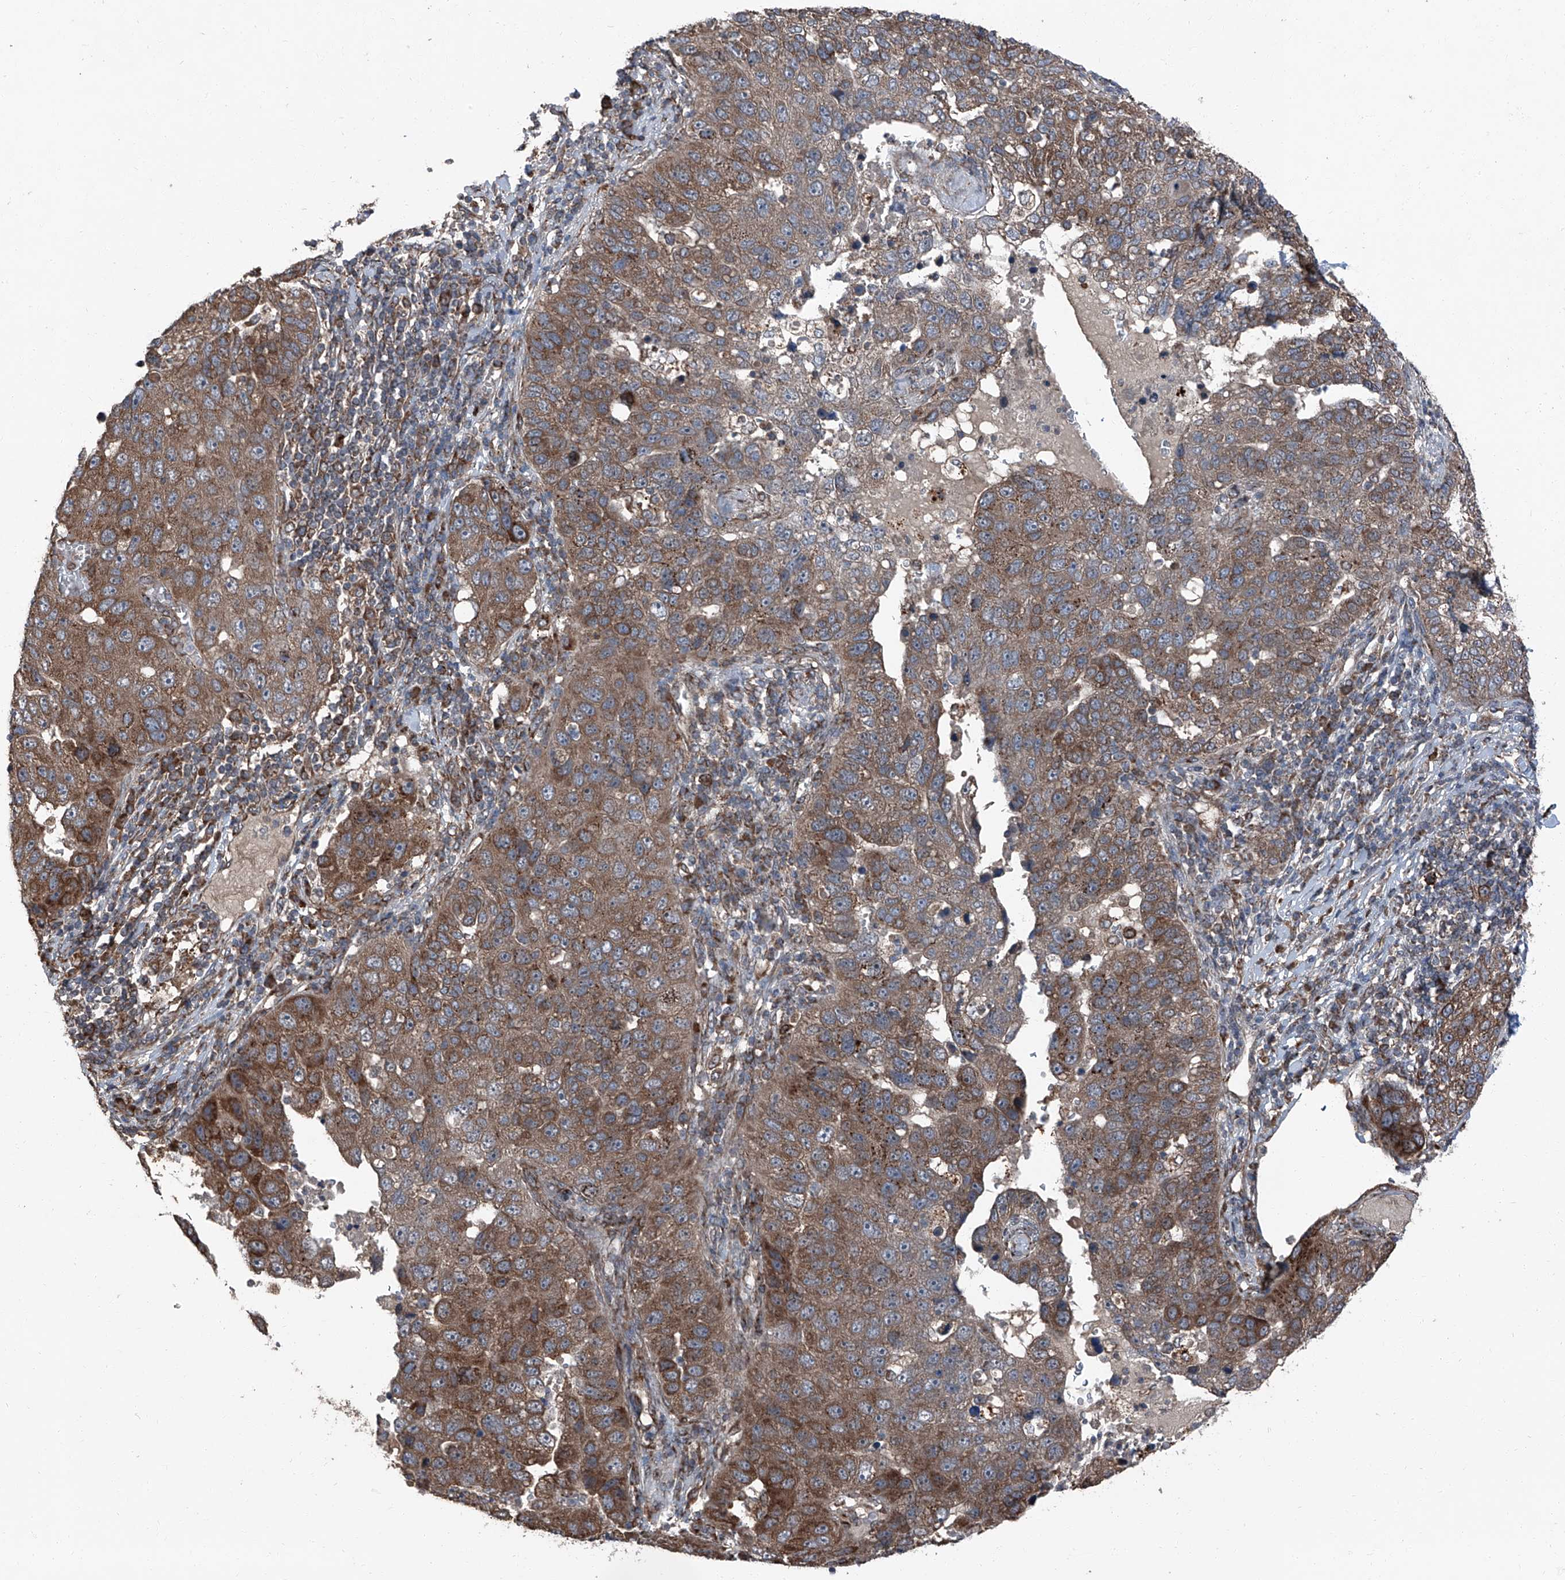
{"staining": {"intensity": "moderate", "quantity": ">75%", "location": "cytoplasmic/membranous"}, "tissue": "pancreatic cancer", "cell_type": "Tumor cells", "image_type": "cancer", "snomed": [{"axis": "morphology", "description": "Adenocarcinoma, NOS"}, {"axis": "topography", "description": "Pancreas"}], "caption": "About >75% of tumor cells in human adenocarcinoma (pancreatic) demonstrate moderate cytoplasmic/membranous protein positivity as visualized by brown immunohistochemical staining.", "gene": "LIMK1", "patient": {"sex": "female", "age": 61}}